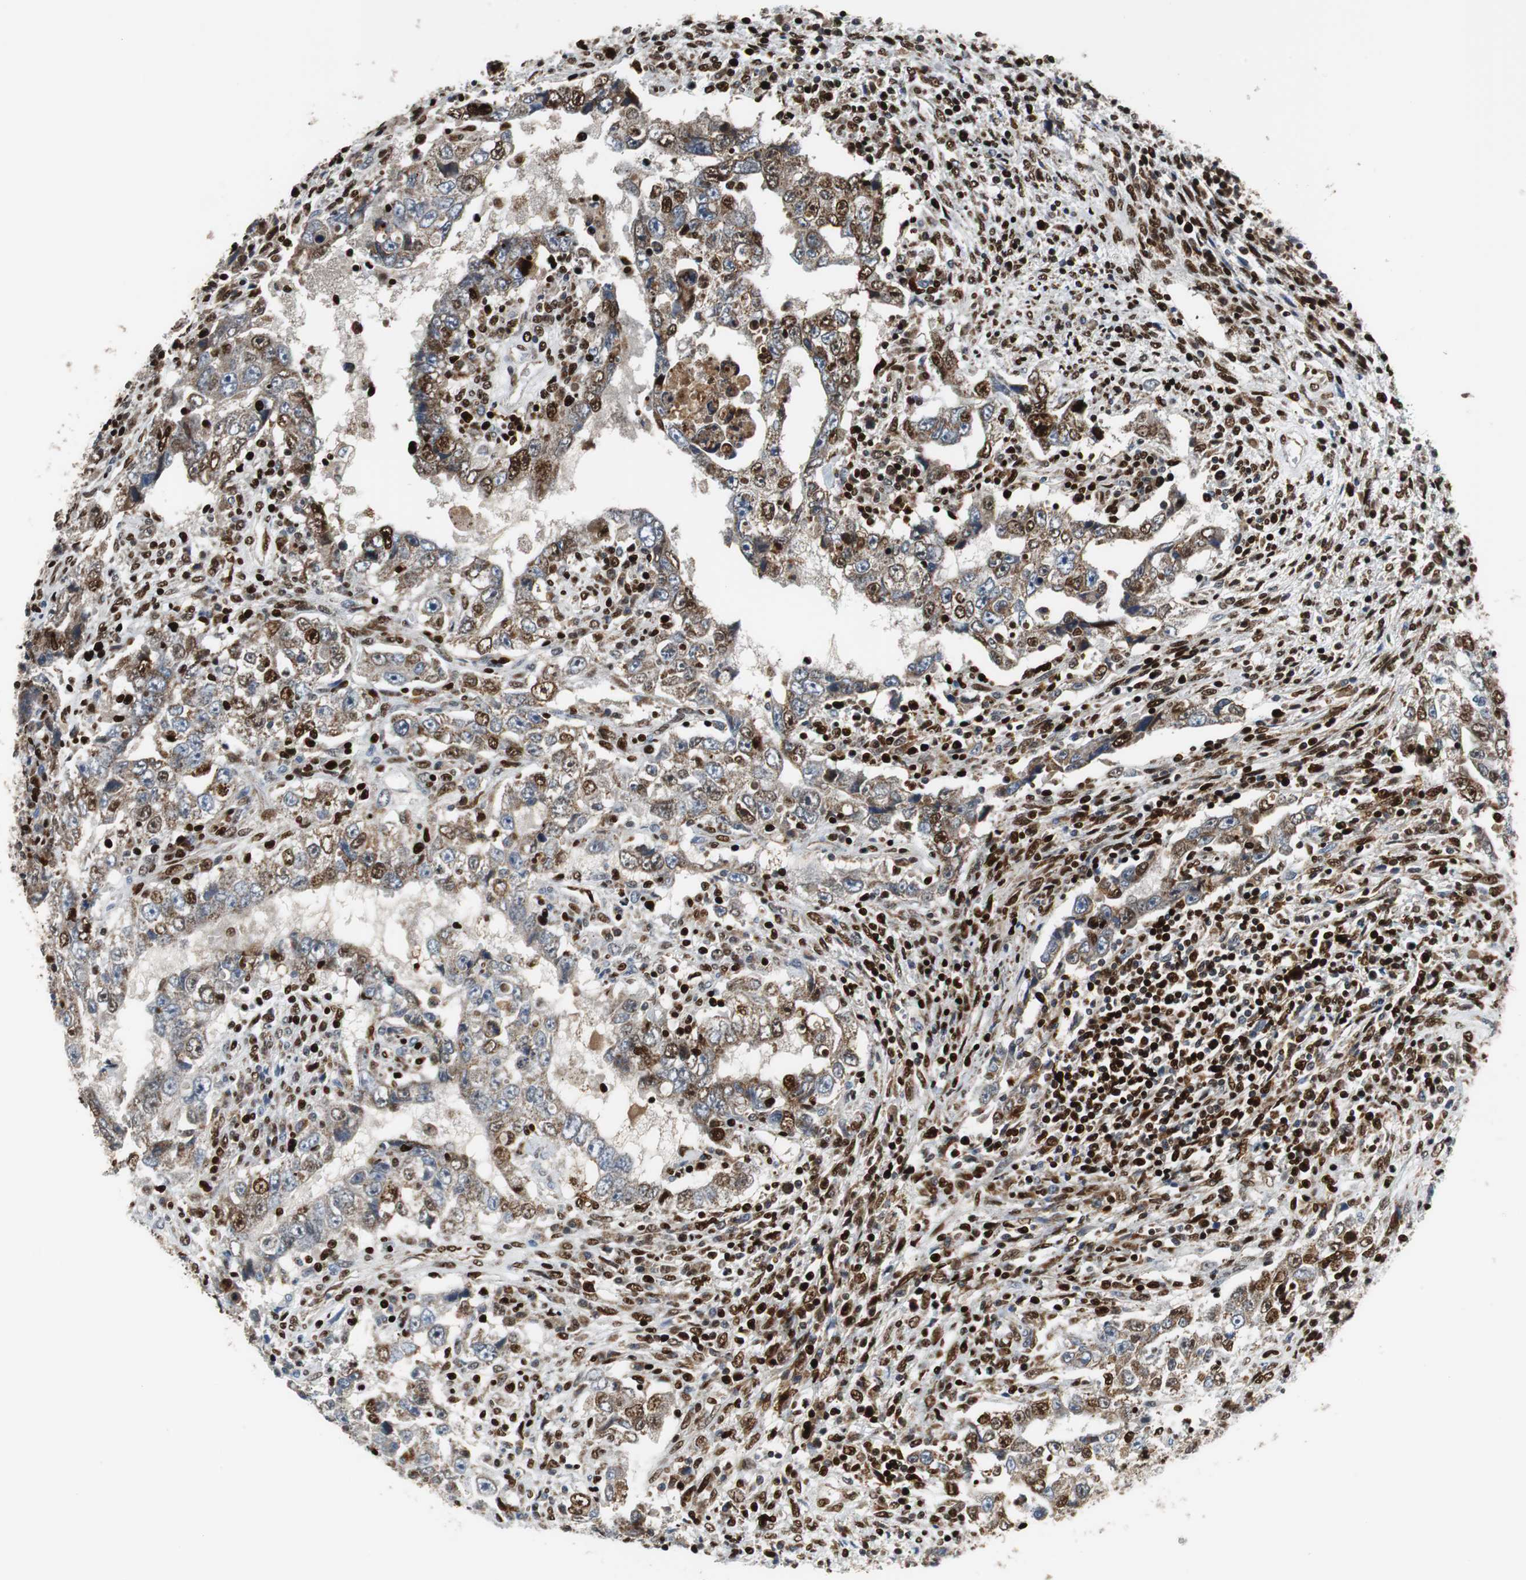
{"staining": {"intensity": "moderate", "quantity": "25%-75%", "location": "cytoplasmic/membranous,nuclear"}, "tissue": "testis cancer", "cell_type": "Tumor cells", "image_type": "cancer", "snomed": [{"axis": "morphology", "description": "Carcinoma, Embryonal, NOS"}, {"axis": "topography", "description": "Testis"}], "caption": "This is an image of IHC staining of testis embryonal carcinoma, which shows moderate staining in the cytoplasmic/membranous and nuclear of tumor cells.", "gene": "HDAC1", "patient": {"sex": "male", "age": 26}}